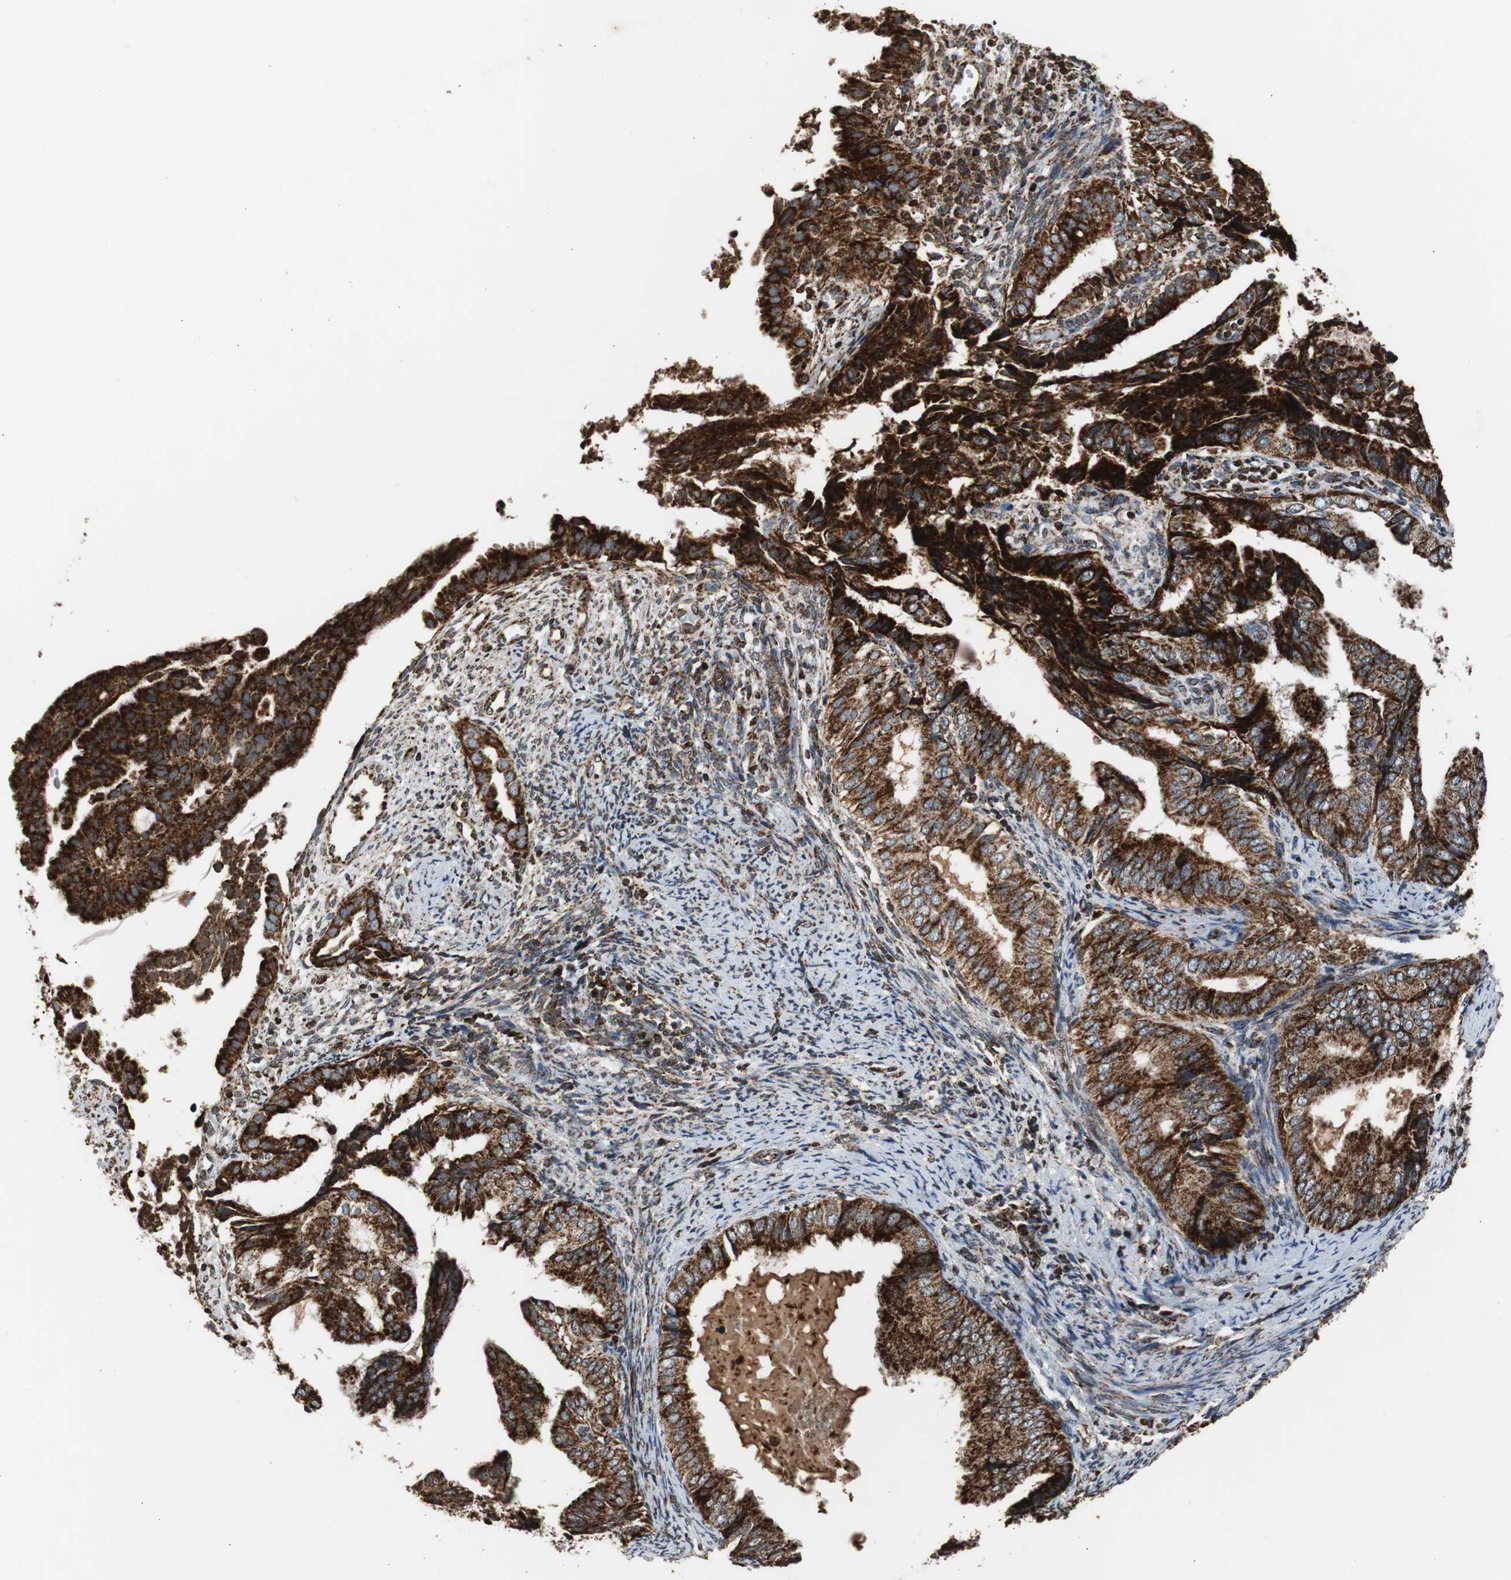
{"staining": {"intensity": "strong", "quantity": ">75%", "location": "cytoplasmic/membranous"}, "tissue": "endometrial cancer", "cell_type": "Tumor cells", "image_type": "cancer", "snomed": [{"axis": "morphology", "description": "Adenocarcinoma, NOS"}, {"axis": "topography", "description": "Endometrium"}], "caption": "The histopathology image exhibits staining of endometrial adenocarcinoma, revealing strong cytoplasmic/membranous protein expression (brown color) within tumor cells.", "gene": "HSPA9", "patient": {"sex": "female", "age": 58}}